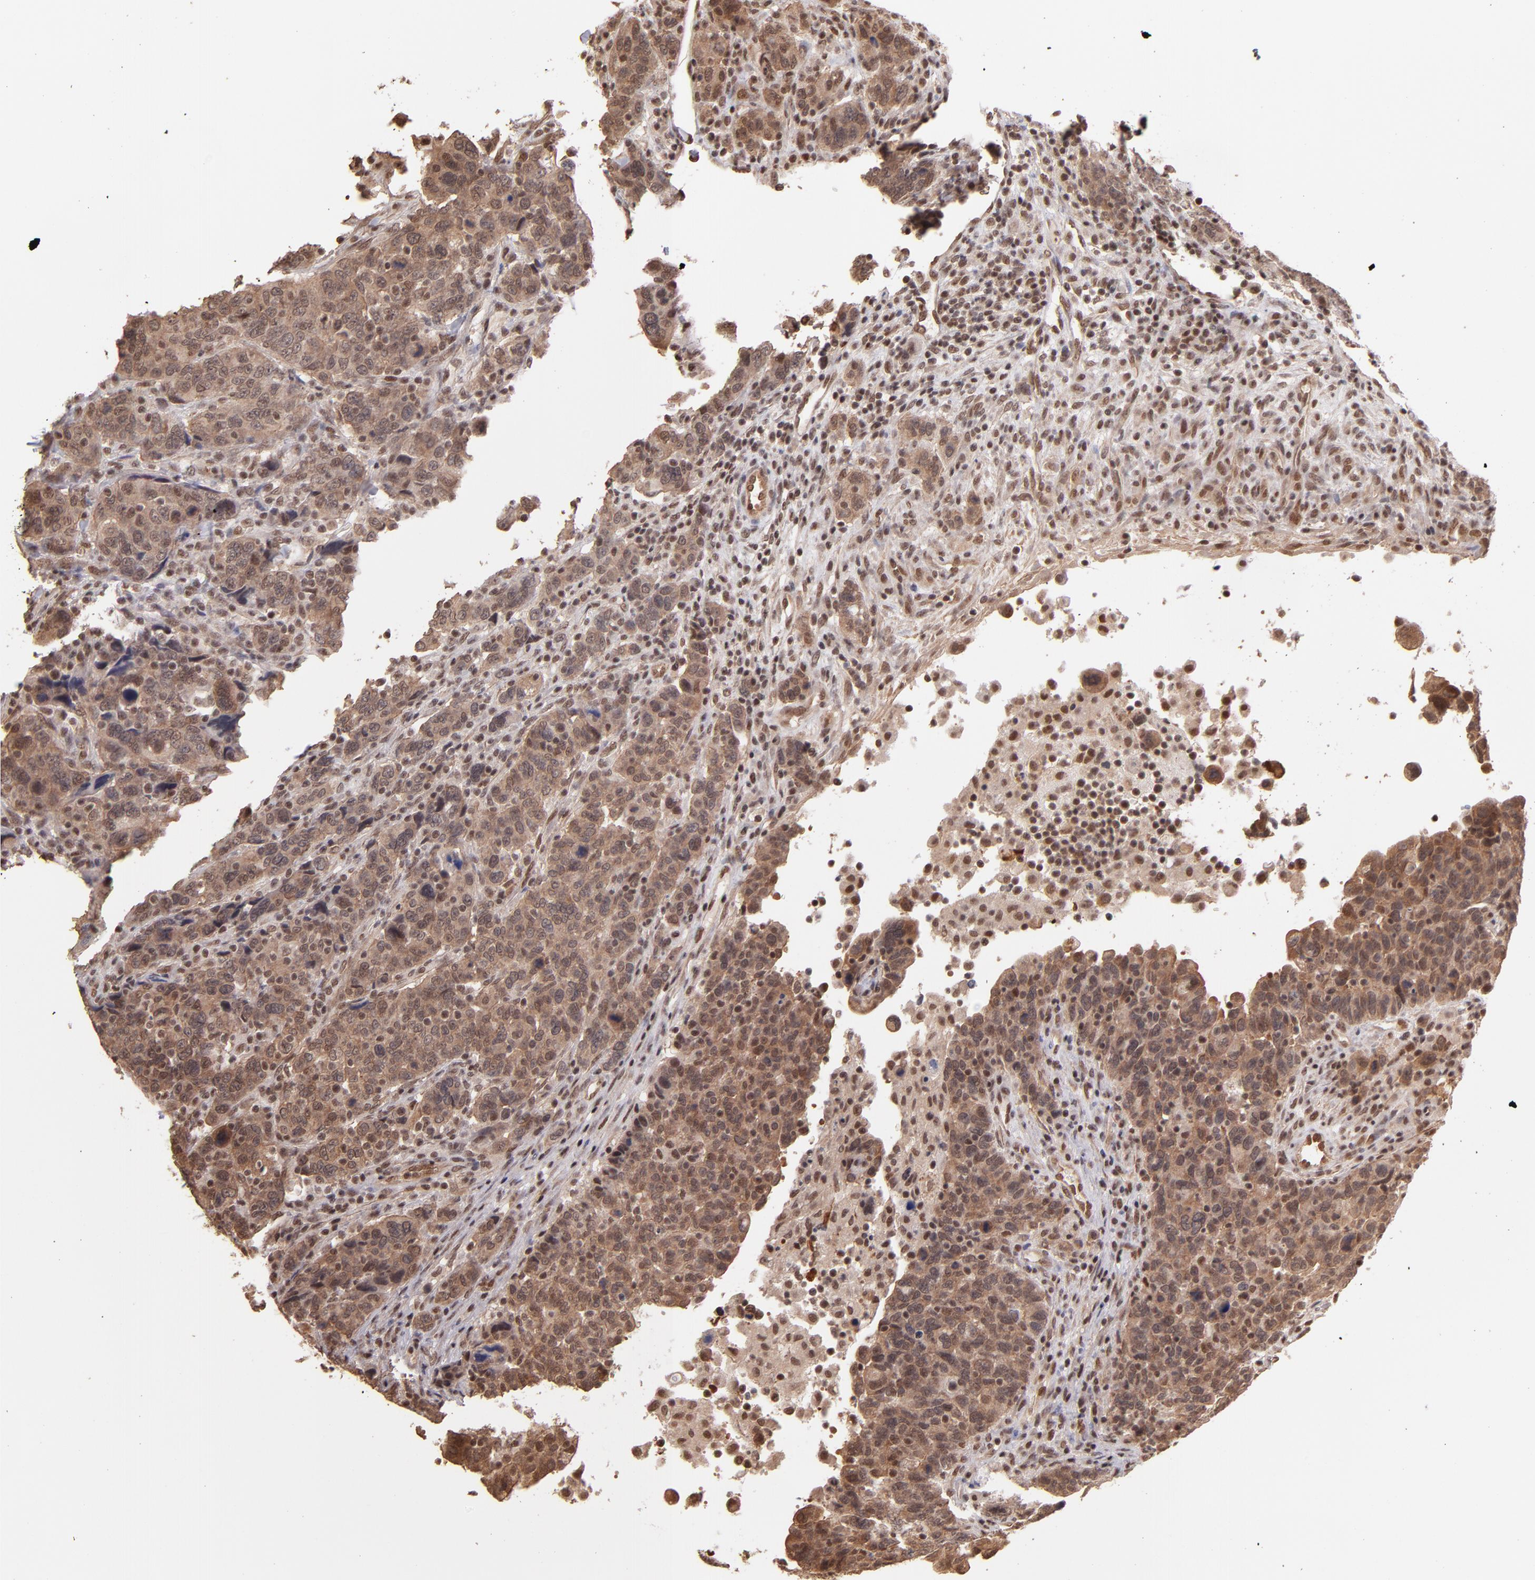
{"staining": {"intensity": "moderate", "quantity": ">75%", "location": "cytoplasmic/membranous,nuclear"}, "tissue": "breast cancer", "cell_type": "Tumor cells", "image_type": "cancer", "snomed": [{"axis": "morphology", "description": "Duct carcinoma"}, {"axis": "topography", "description": "Breast"}], "caption": "Human breast infiltrating ductal carcinoma stained for a protein (brown) shows moderate cytoplasmic/membranous and nuclear positive positivity in approximately >75% of tumor cells.", "gene": "TERF2", "patient": {"sex": "female", "age": 37}}